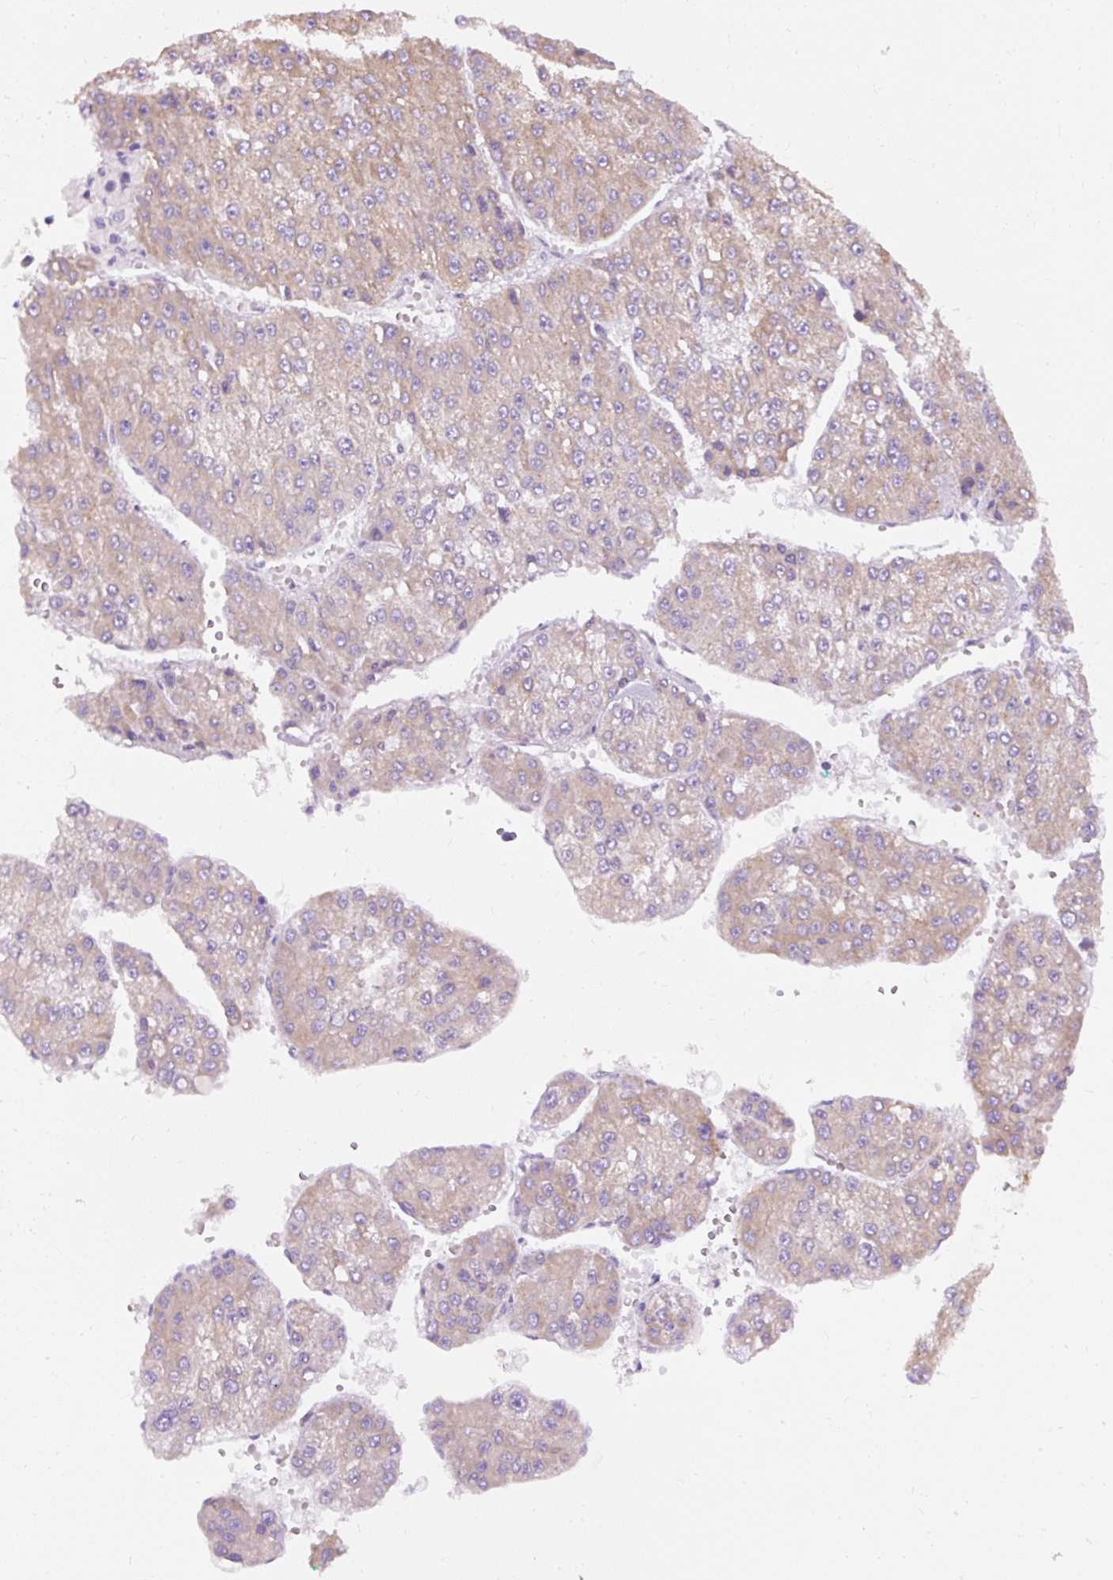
{"staining": {"intensity": "weak", "quantity": "<25%", "location": "cytoplasmic/membranous"}, "tissue": "liver cancer", "cell_type": "Tumor cells", "image_type": "cancer", "snomed": [{"axis": "morphology", "description": "Carcinoma, Hepatocellular, NOS"}, {"axis": "topography", "description": "Liver"}], "caption": "This is an IHC image of human hepatocellular carcinoma (liver). There is no staining in tumor cells.", "gene": "FAM149A", "patient": {"sex": "female", "age": 73}}